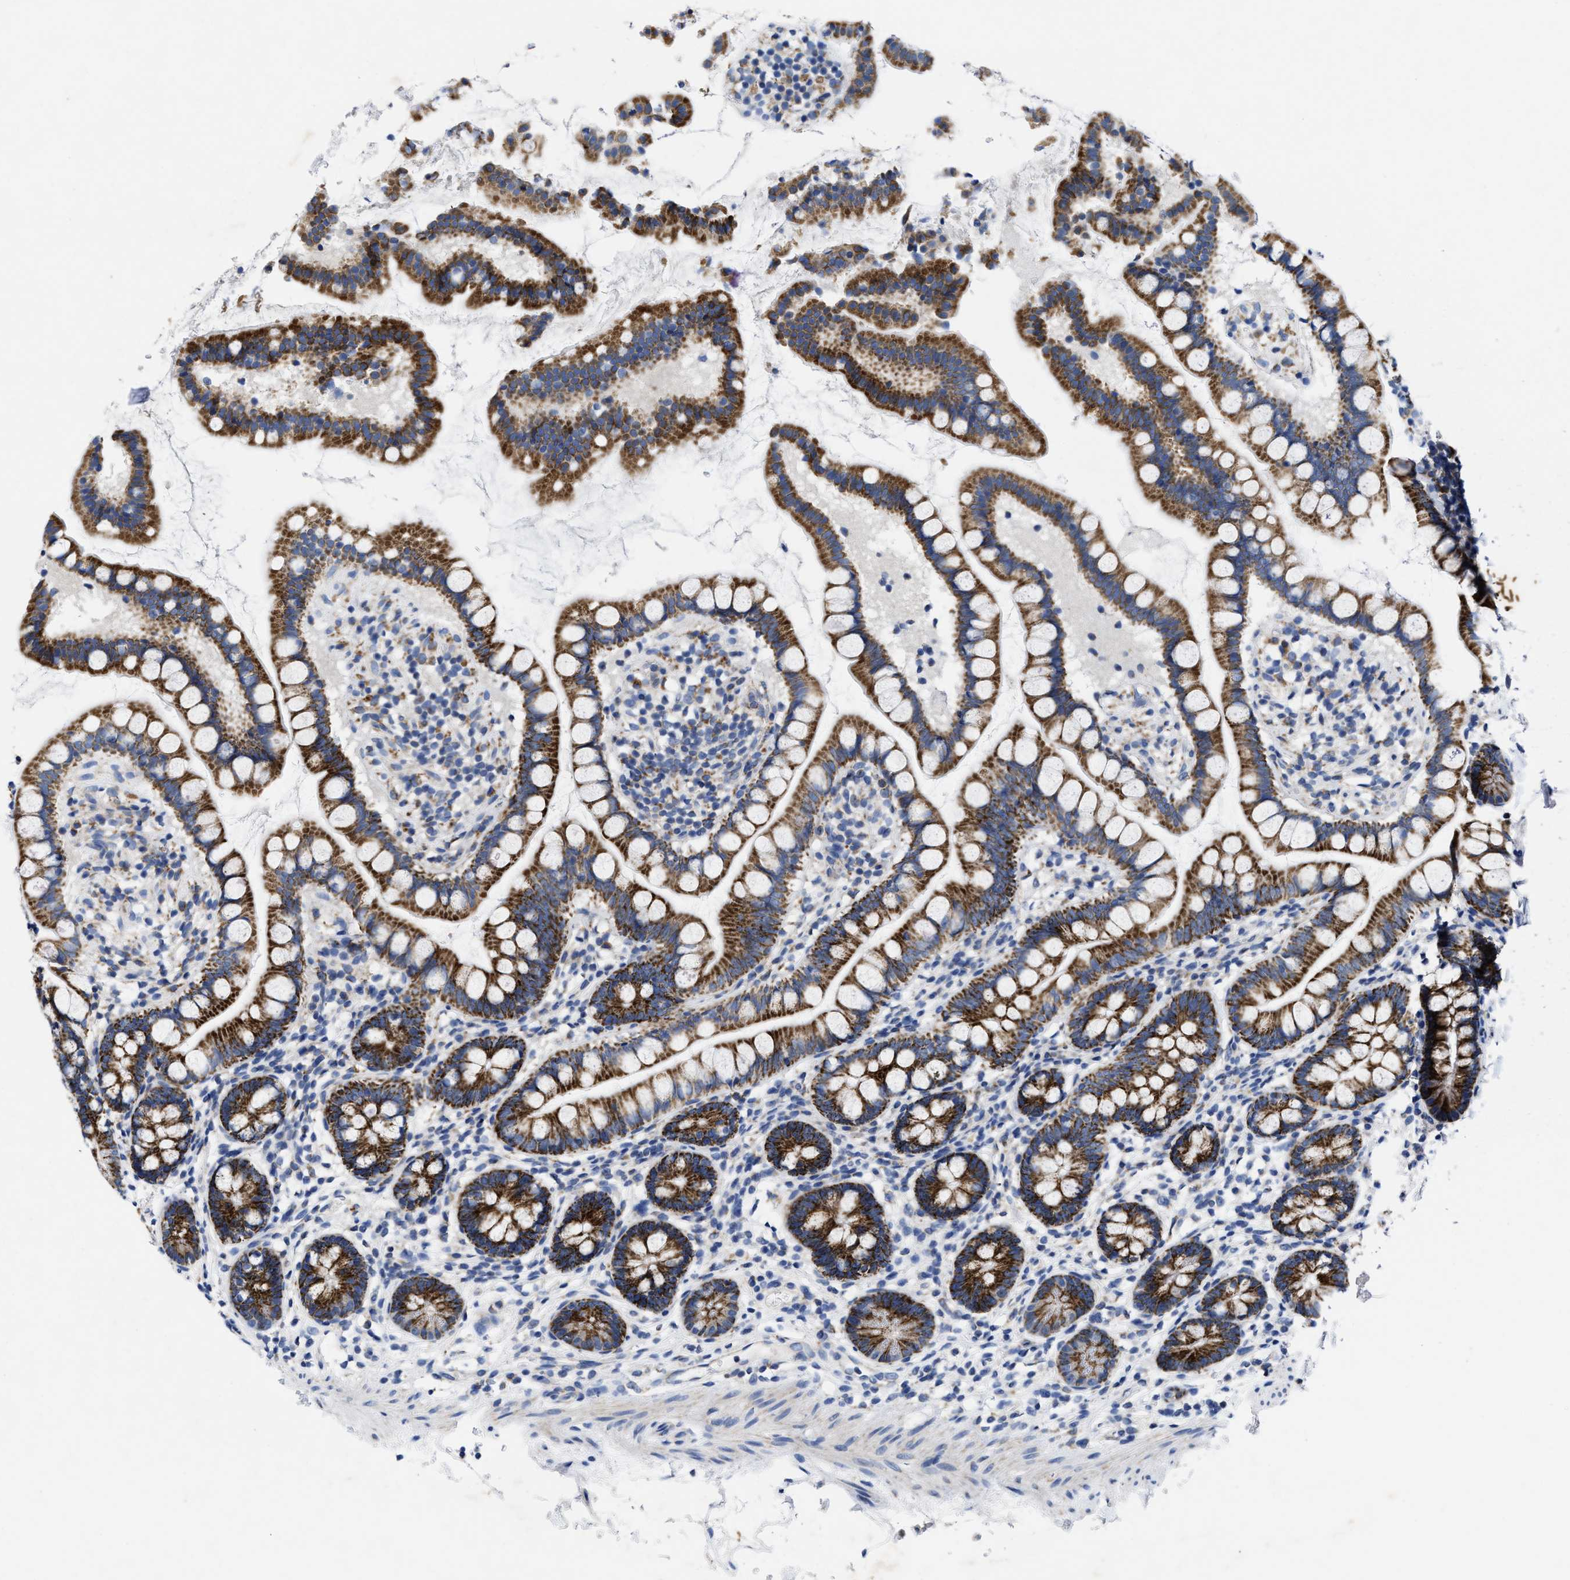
{"staining": {"intensity": "strong", "quantity": ">75%", "location": "cytoplasmic/membranous"}, "tissue": "small intestine", "cell_type": "Glandular cells", "image_type": "normal", "snomed": [{"axis": "morphology", "description": "Normal tissue, NOS"}, {"axis": "topography", "description": "Small intestine"}], "caption": "Immunohistochemical staining of unremarkable small intestine reveals high levels of strong cytoplasmic/membranous staining in approximately >75% of glandular cells.", "gene": "TBRG4", "patient": {"sex": "female", "age": 84}}